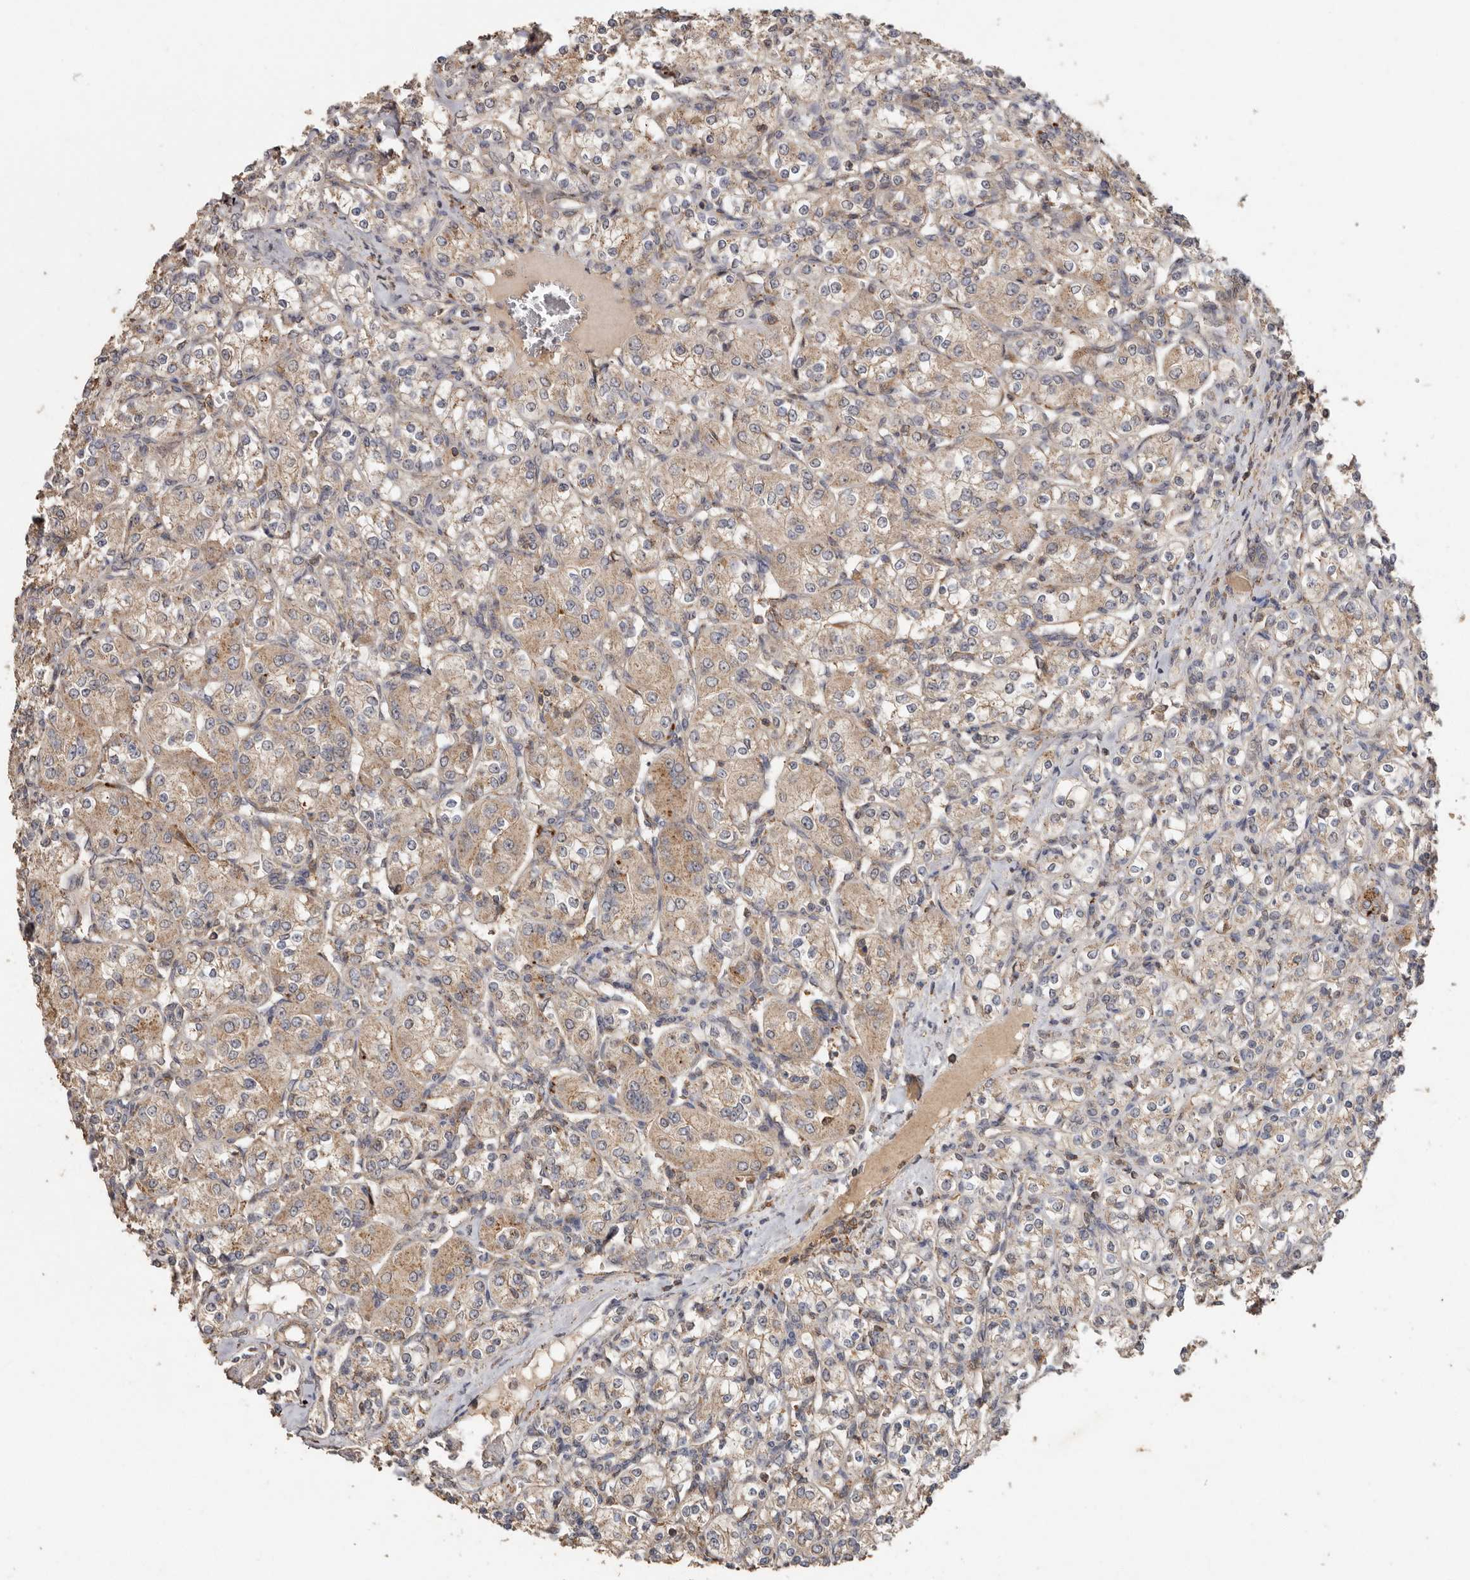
{"staining": {"intensity": "weak", "quantity": ">75%", "location": "cytoplasmic/membranous"}, "tissue": "renal cancer", "cell_type": "Tumor cells", "image_type": "cancer", "snomed": [{"axis": "morphology", "description": "Adenocarcinoma, NOS"}, {"axis": "topography", "description": "Kidney"}], "caption": "IHC (DAB (3,3'-diaminobenzidine)) staining of human renal cancer shows weak cytoplasmic/membranous protein expression in approximately >75% of tumor cells. (Brightfield microscopy of DAB IHC at high magnification).", "gene": "RWDD1", "patient": {"sex": "male", "age": 77}}